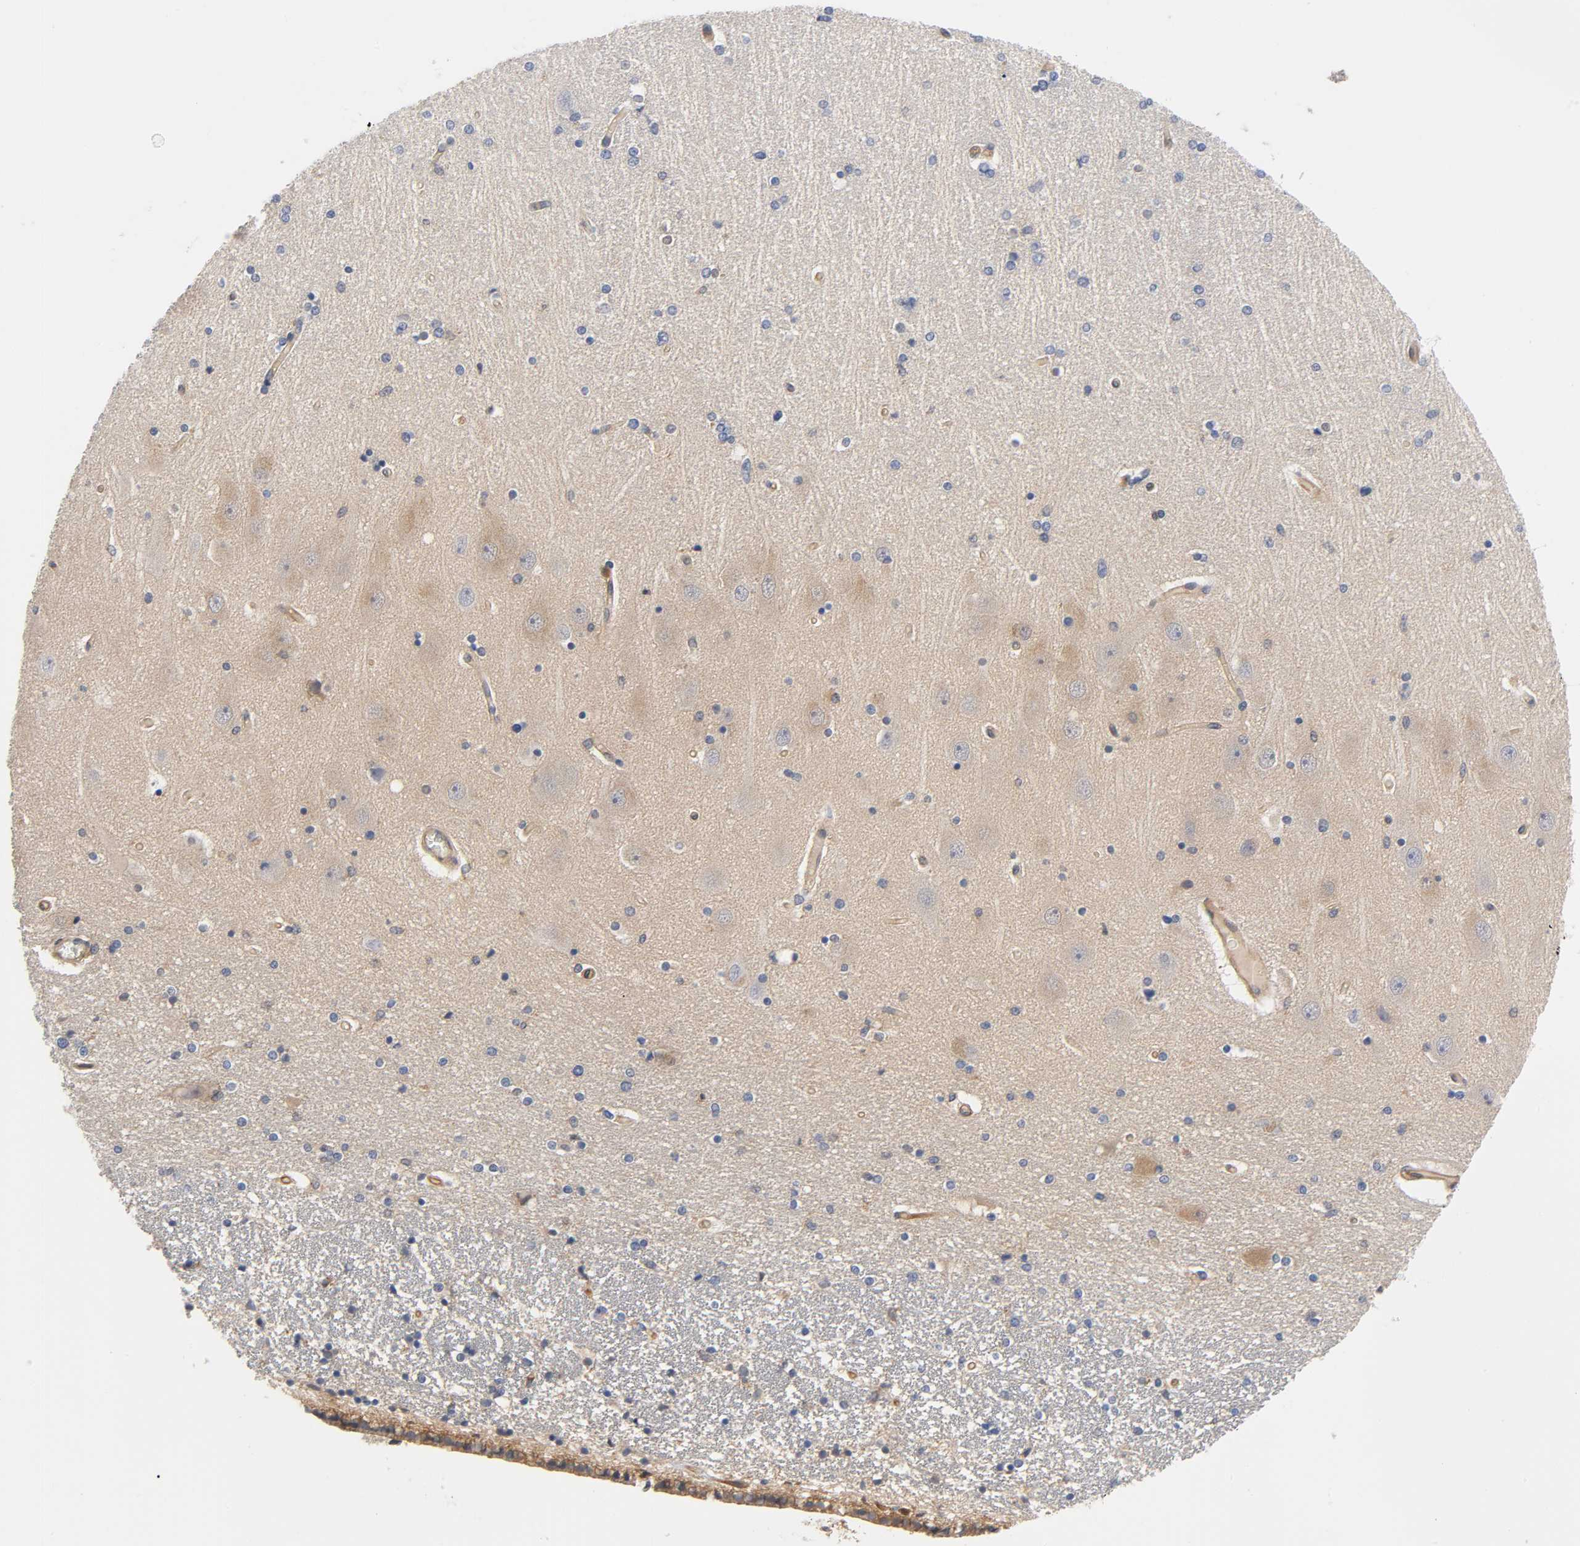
{"staining": {"intensity": "weak", "quantity": "25%-75%", "location": "cytoplasmic/membranous"}, "tissue": "hippocampus", "cell_type": "Glial cells", "image_type": "normal", "snomed": [{"axis": "morphology", "description": "Normal tissue, NOS"}, {"axis": "topography", "description": "Hippocampus"}], "caption": "Glial cells show low levels of weak cytoplasmic/membranous positivity in approximately 25%-75% of cells in normal human hippocampus.", "gene": "PRKAB1", "patient": {"sex": "female", "age": 54}}